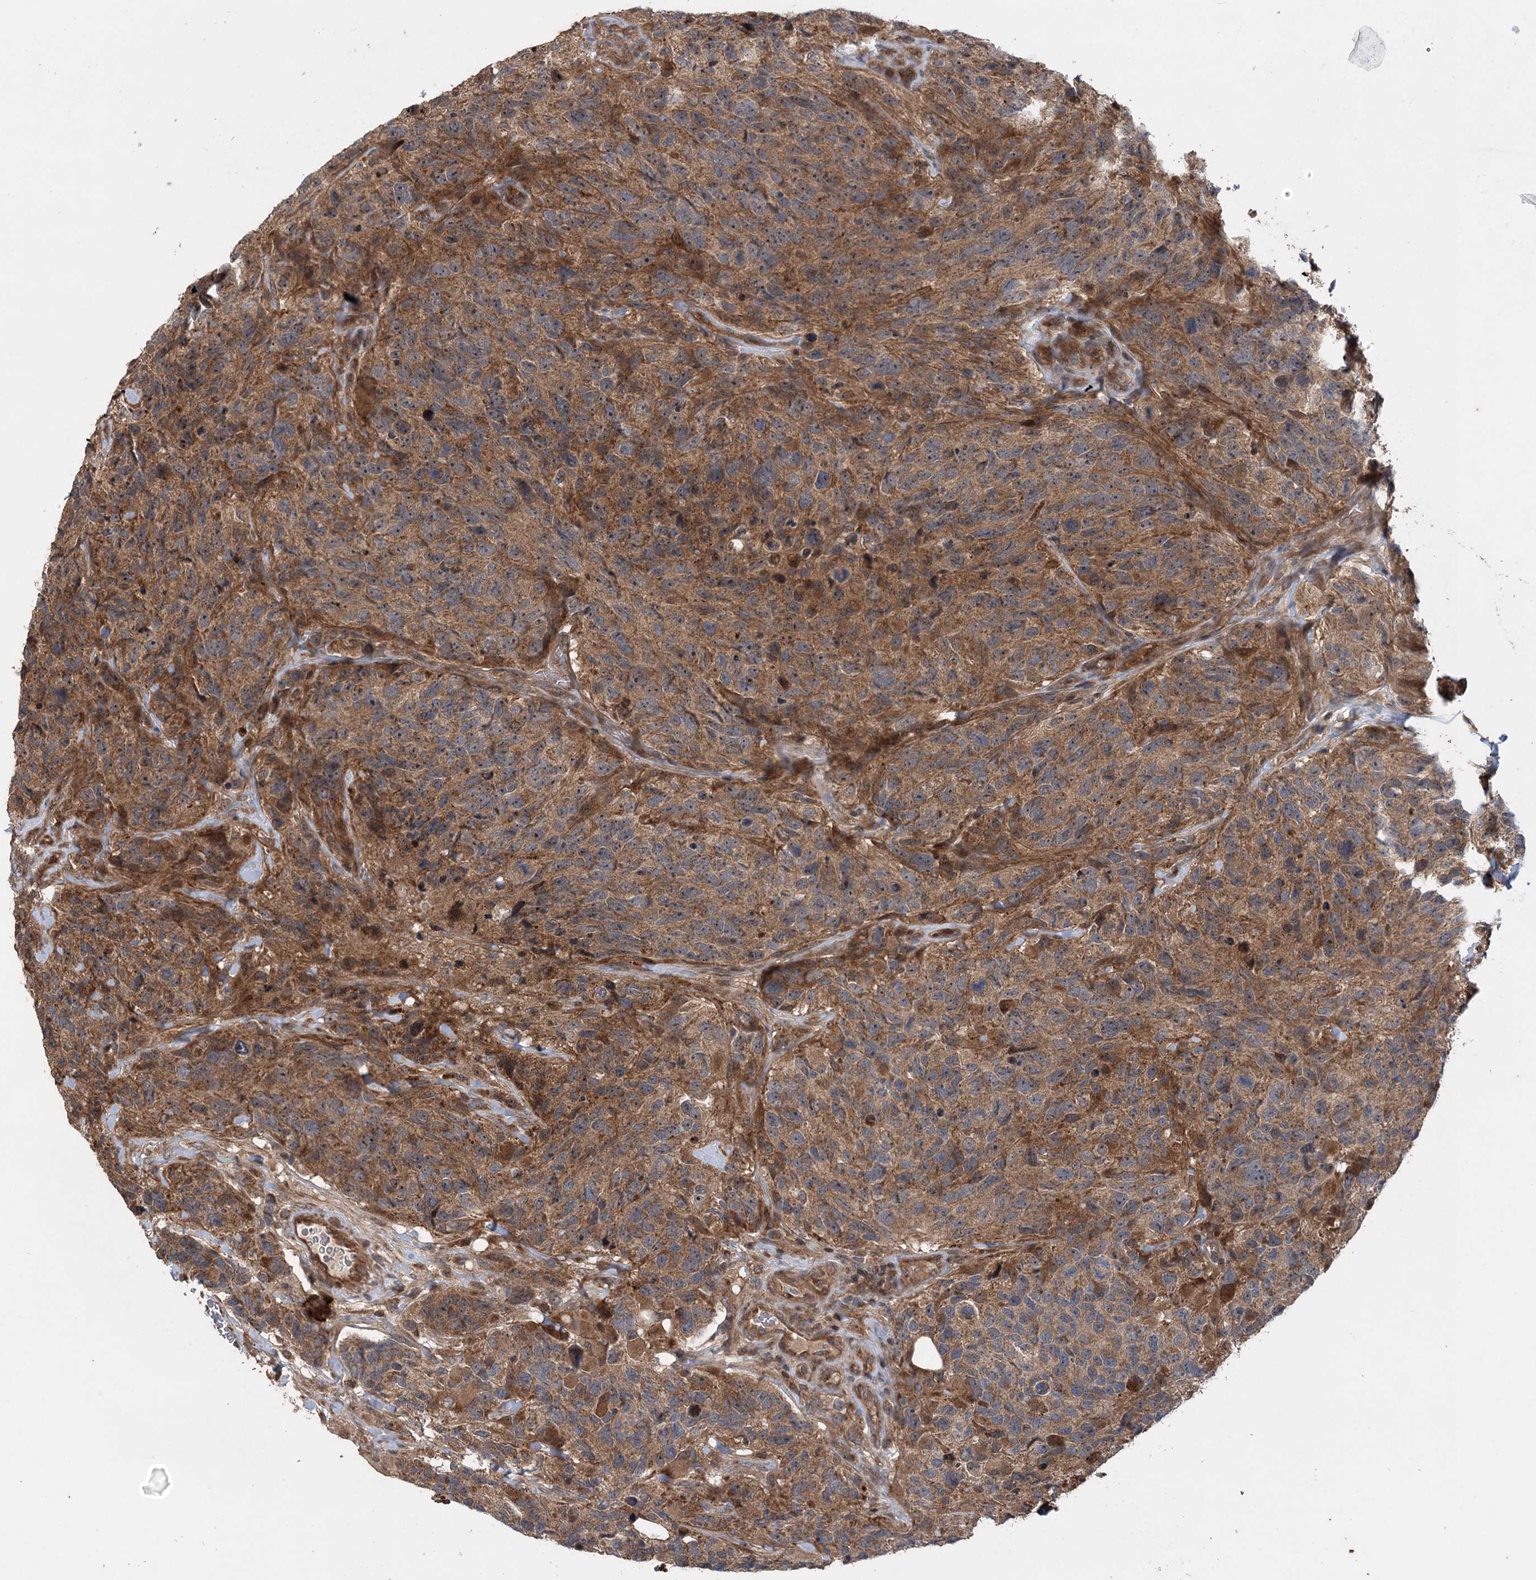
{"staining": {"intensity": "moderate", "quantity": ">75%", "location": "cytoplasmic/membranous"}, "tissue": "glioma", "cell_type": "Tumor cells", "image_type": "cancer", "snomed": [{"axis": "morphology", "description": "Glioma, malignant, High grade"}, {"axis": "topography", "description": "Brain"}], "caption": "Malignant high-grade glioma was stained to show a protein in brown. There is medium levels of moderate cytoplasmic/membranous positivity in approximately >75% of tumor cells.", "gene": "INSIG2", "patient": {"sex": "male", "age": 69}}